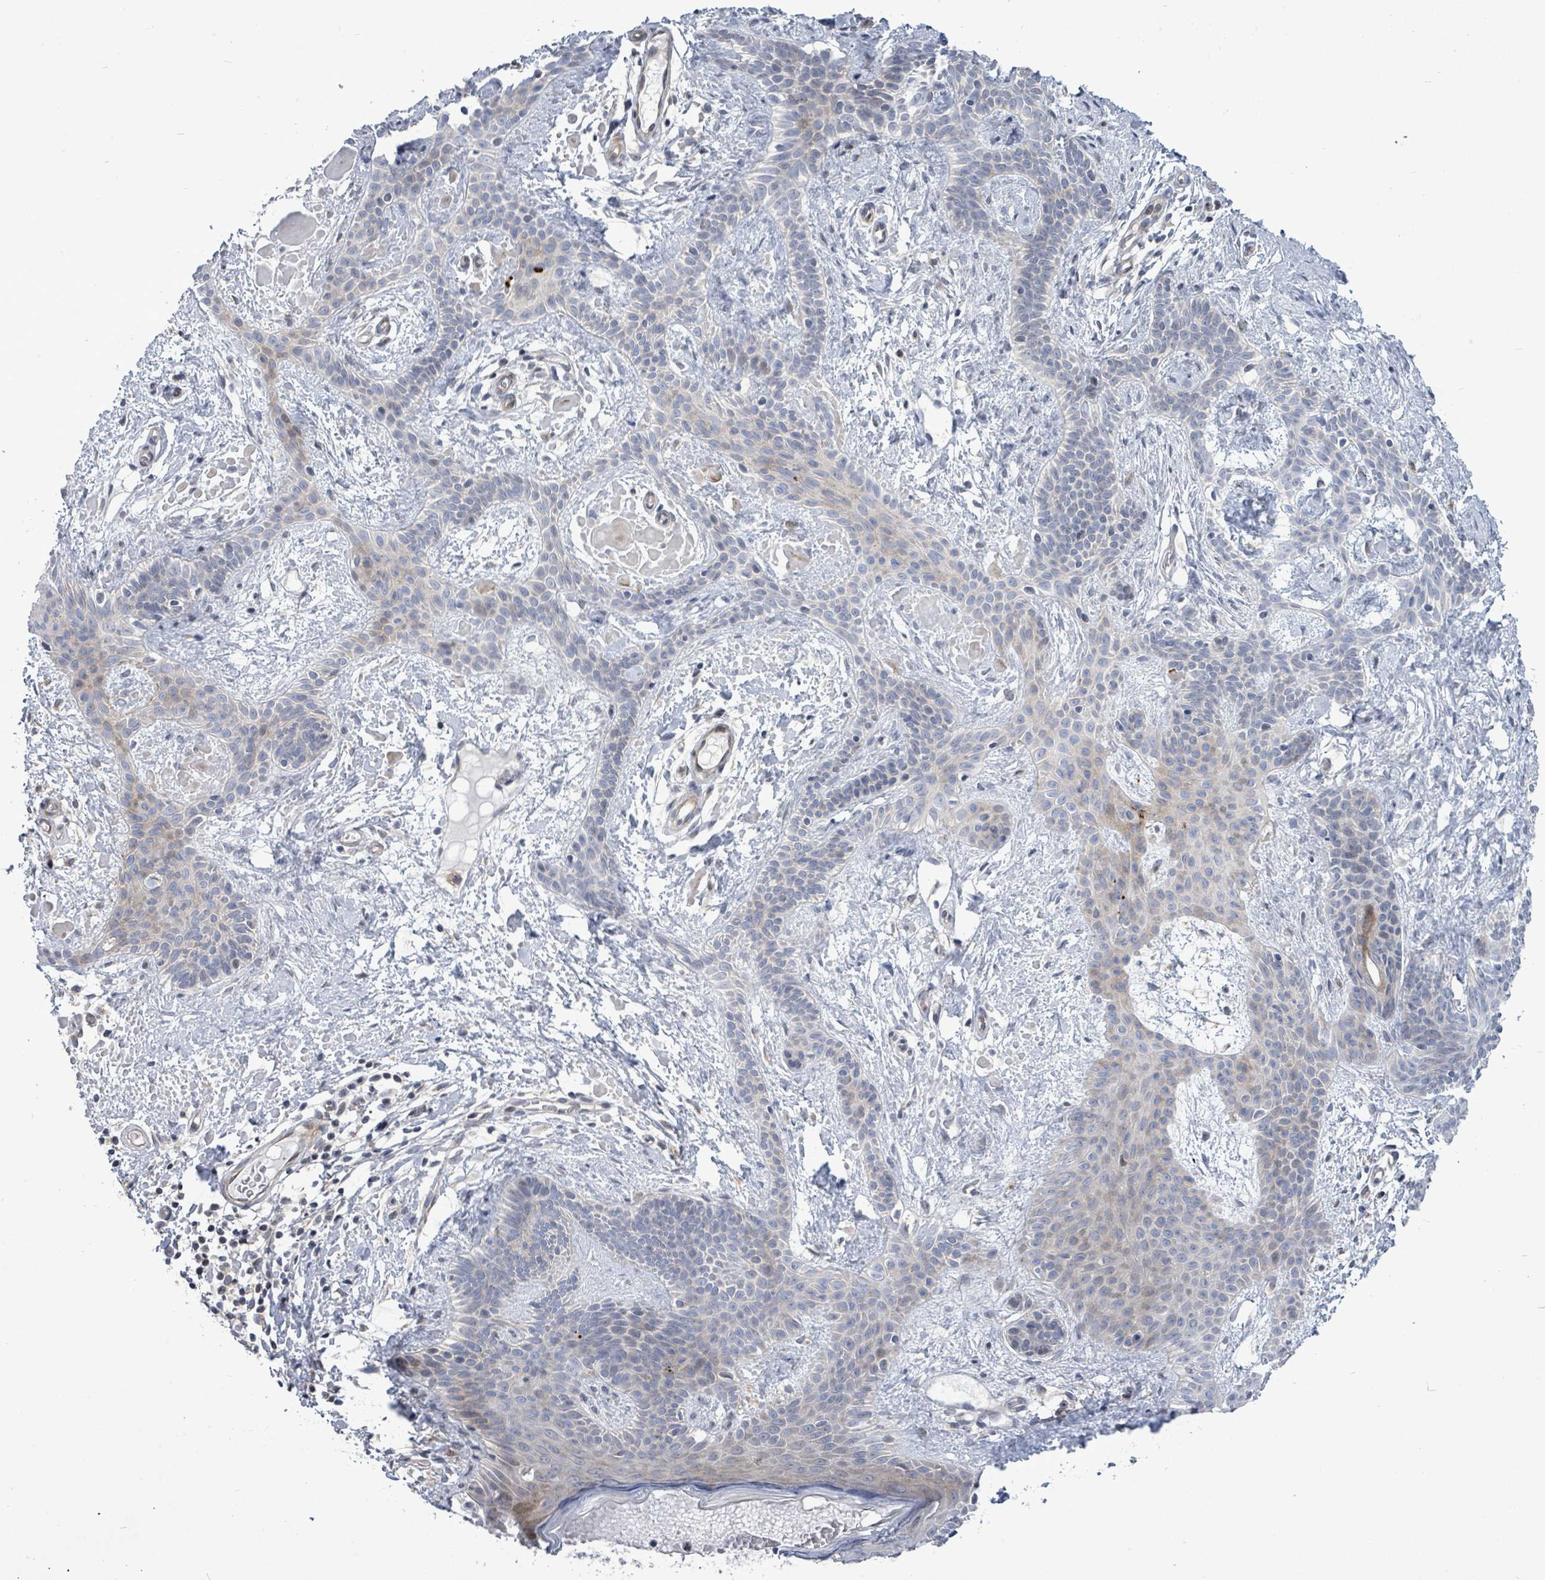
{"staining": {"intensity": "negative", "quantity": "none", "location": "none"}, "tissue": "skin cancer", "cell_type": "Tumor cells", "image_type": "cancer", "snomed": [{"axis": "morphology", "description": "Basal cell carcinoma"}, {"axis": "topography", "description": "Skin"}], "caption": "This is an immunohistochemistry (IHC) image of human skin basal cell carcinoma. There is no staining in tumor cells.", "gene": "SAR1A", "patient": {"sex": "male", "age": 78}}